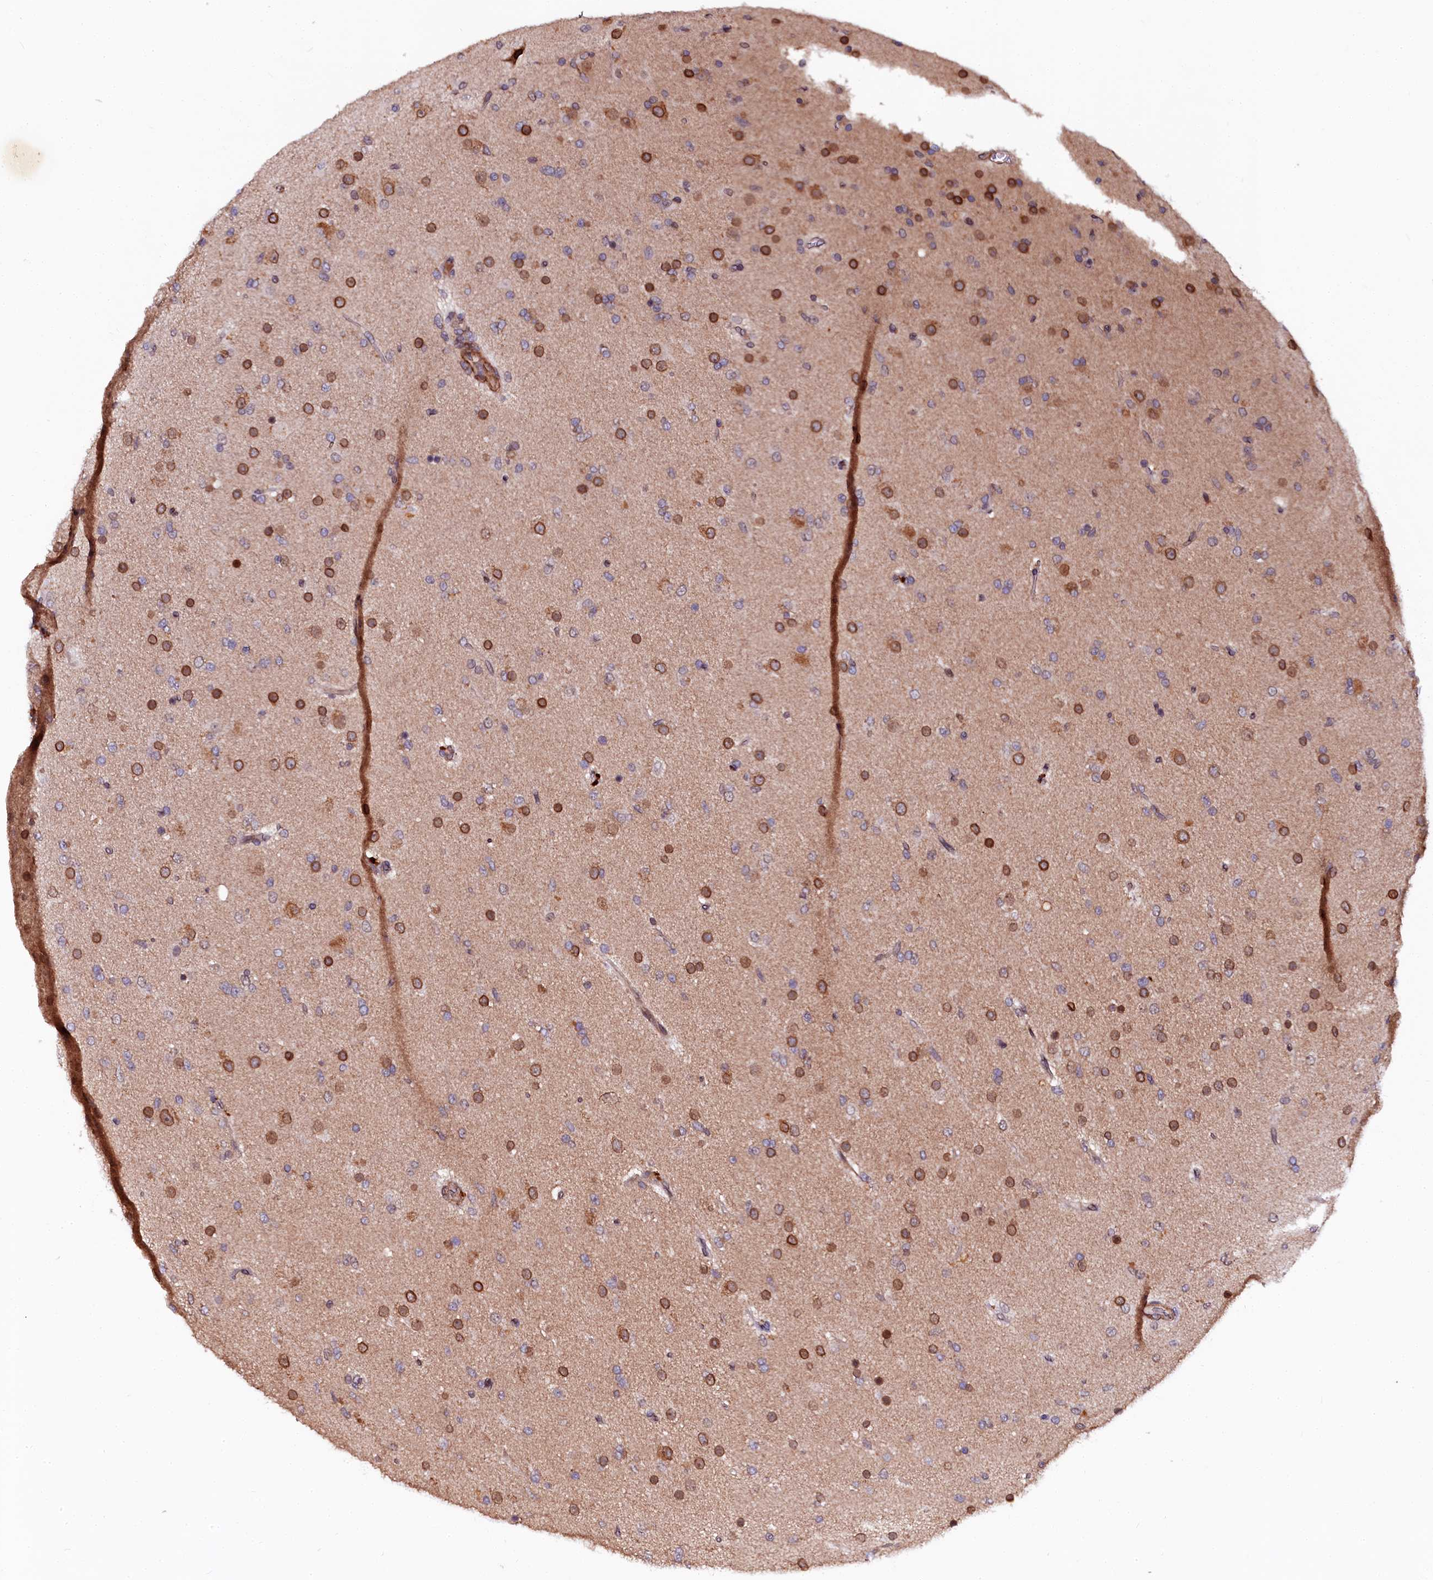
{"staining": {"intensity": "moderate", "quantity": "<25%", "location": "cytoplasmic/membranous"}, "tissue": "glioma", "cell_type": "Tumor cells", "image_type": "cancer", "snomed": [{"axis": "morphology", "description": "Glioma, malignant, Low grade"}, {"axis": "topography", "description": "Brain"}], "caption": "Immunohistochemical staining of human glioma shows low levels of moderate cytoplasmic/membranous positivity in about <25% of tumor cells.", "gene": "N4BP1", "patient": {"sex": "male", "age": 65}}